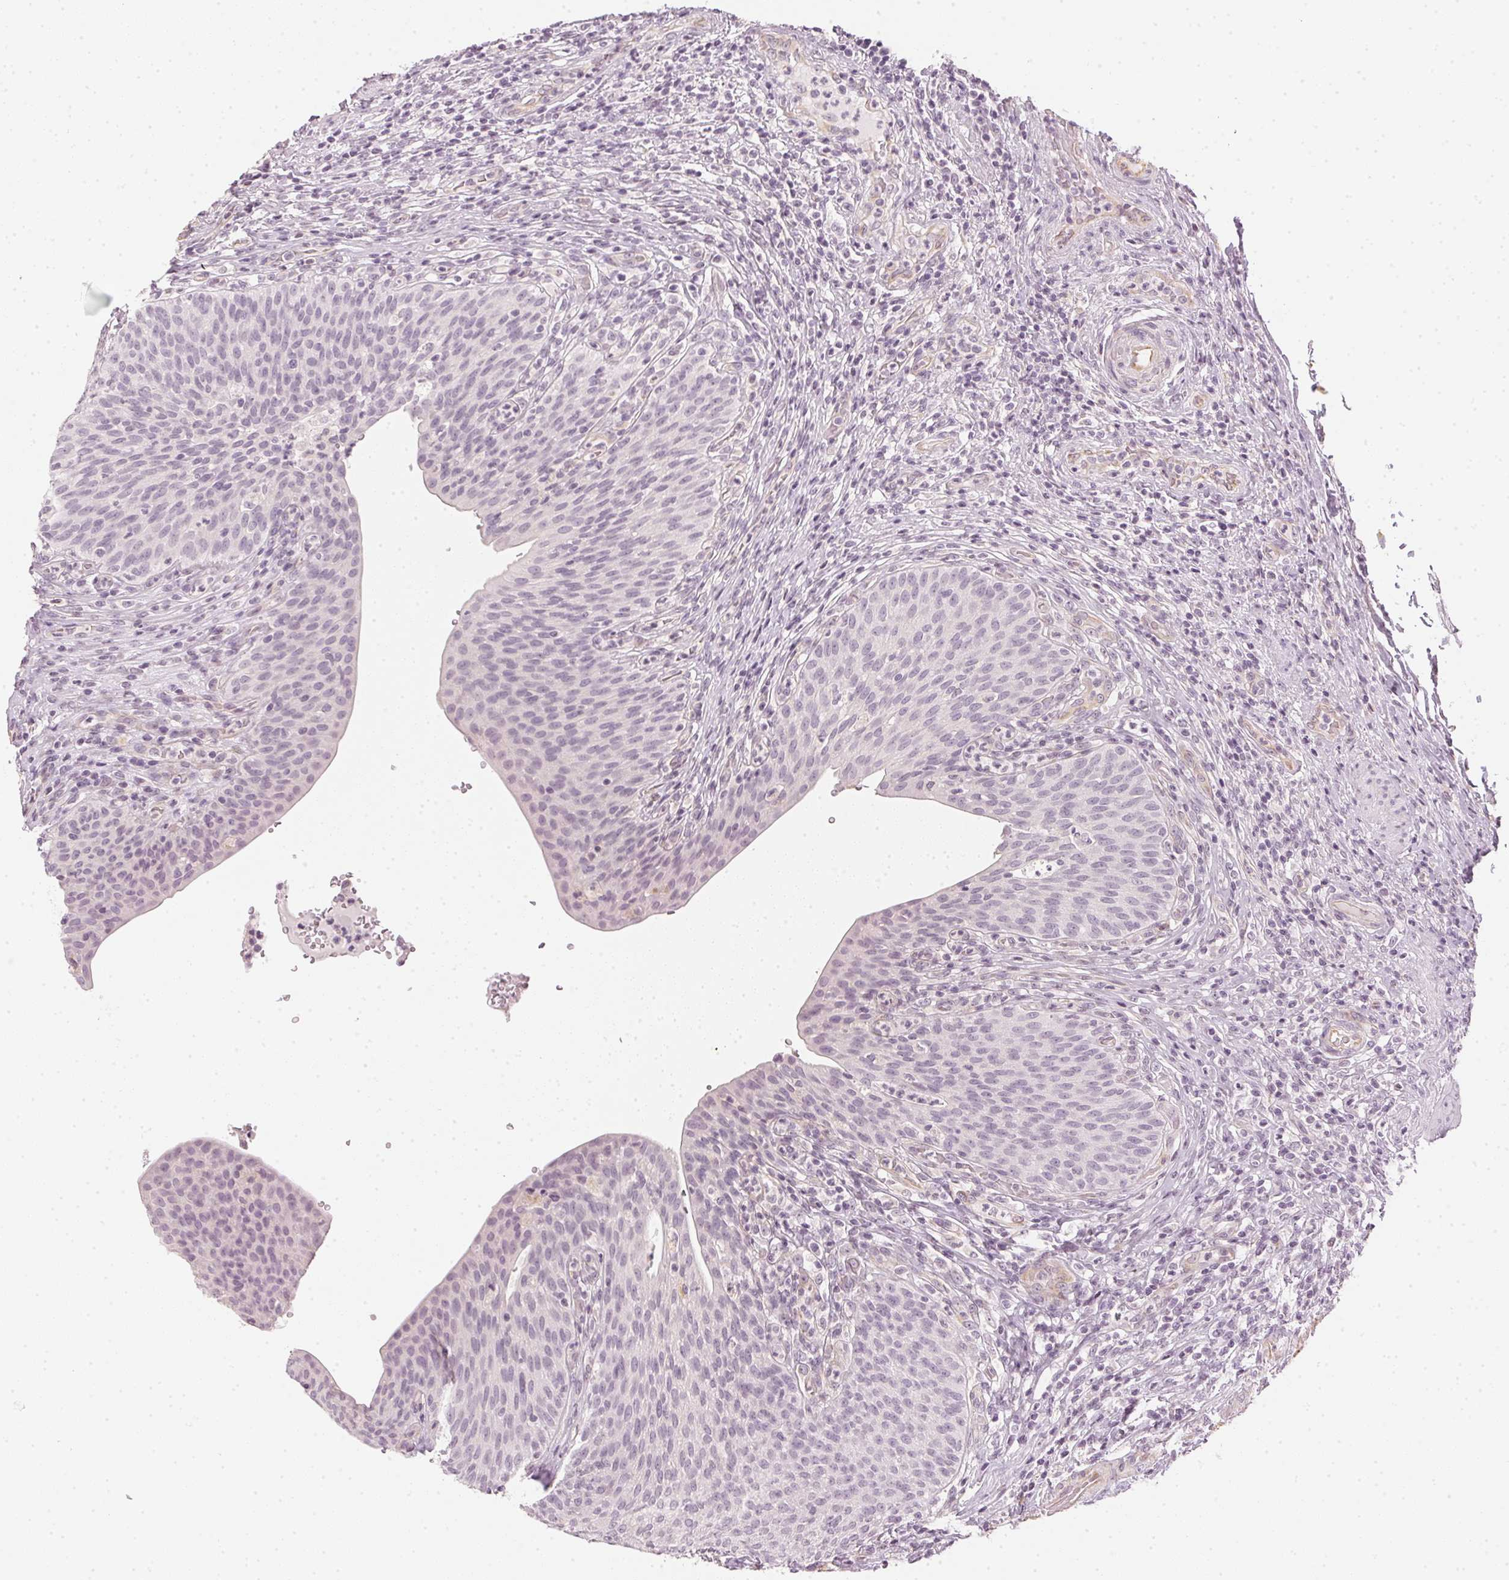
{"staining": {"intensity": "negative", "quantity": "none", "location": "none"}, "tissue": "urinary bladder", "cell_type": "Urothelial cells", "image_type": "normal", "snomed": [{"axis": "morphology", "description": "Normal tissue, NOS"}, {"axis": "topography", "description": "Urinary bladder"}, {"axis": "topography", "description": "Peripheral nerve tissue"}], "caption": "Human urinary bladder stained for a protein using IHC displays no staining in urothelial cells.", "gene": "APLP1", "patient": {"sex": "male", "age": 66}}